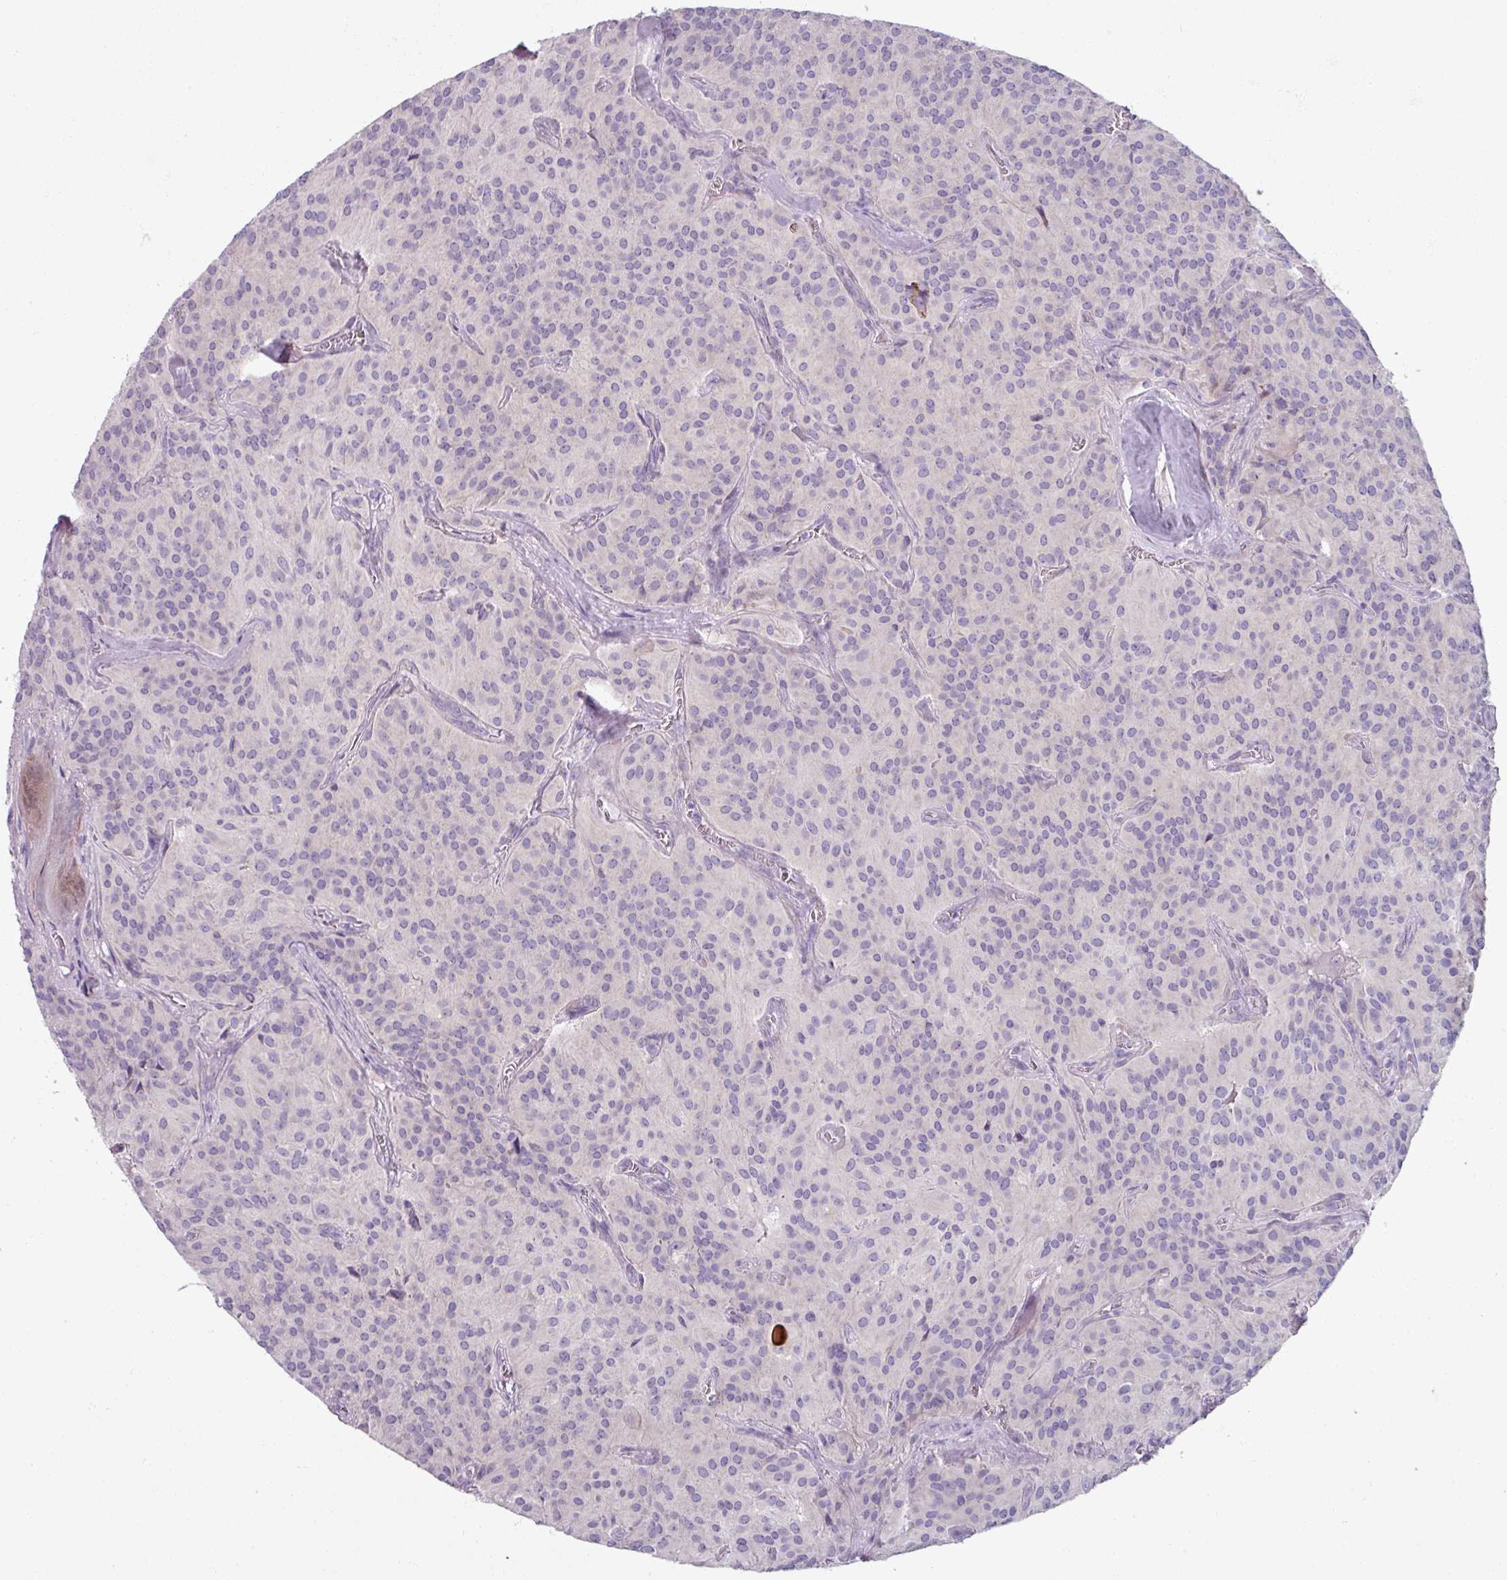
{"staining": {"intensity": "negative", "quantity": "none", "location": "none"}, "tissue": "glioma", "cell_type": "Tumor cells", "image_type": "cancer", "snomed": [{"axis": "morphology", "description": "Glioma, malignant, Low grade"}, {"axis": "topography", "description": "Brain"}], "caption": "High magnification brightfield microscopy of malignant glioma (low-grade) stained with DAB (brown) and counterstained with hematoxylin (blue): tumor cells show no significant expression.", "gene": "SMIM11", "patient": {"sex": "male", "age": 42}}